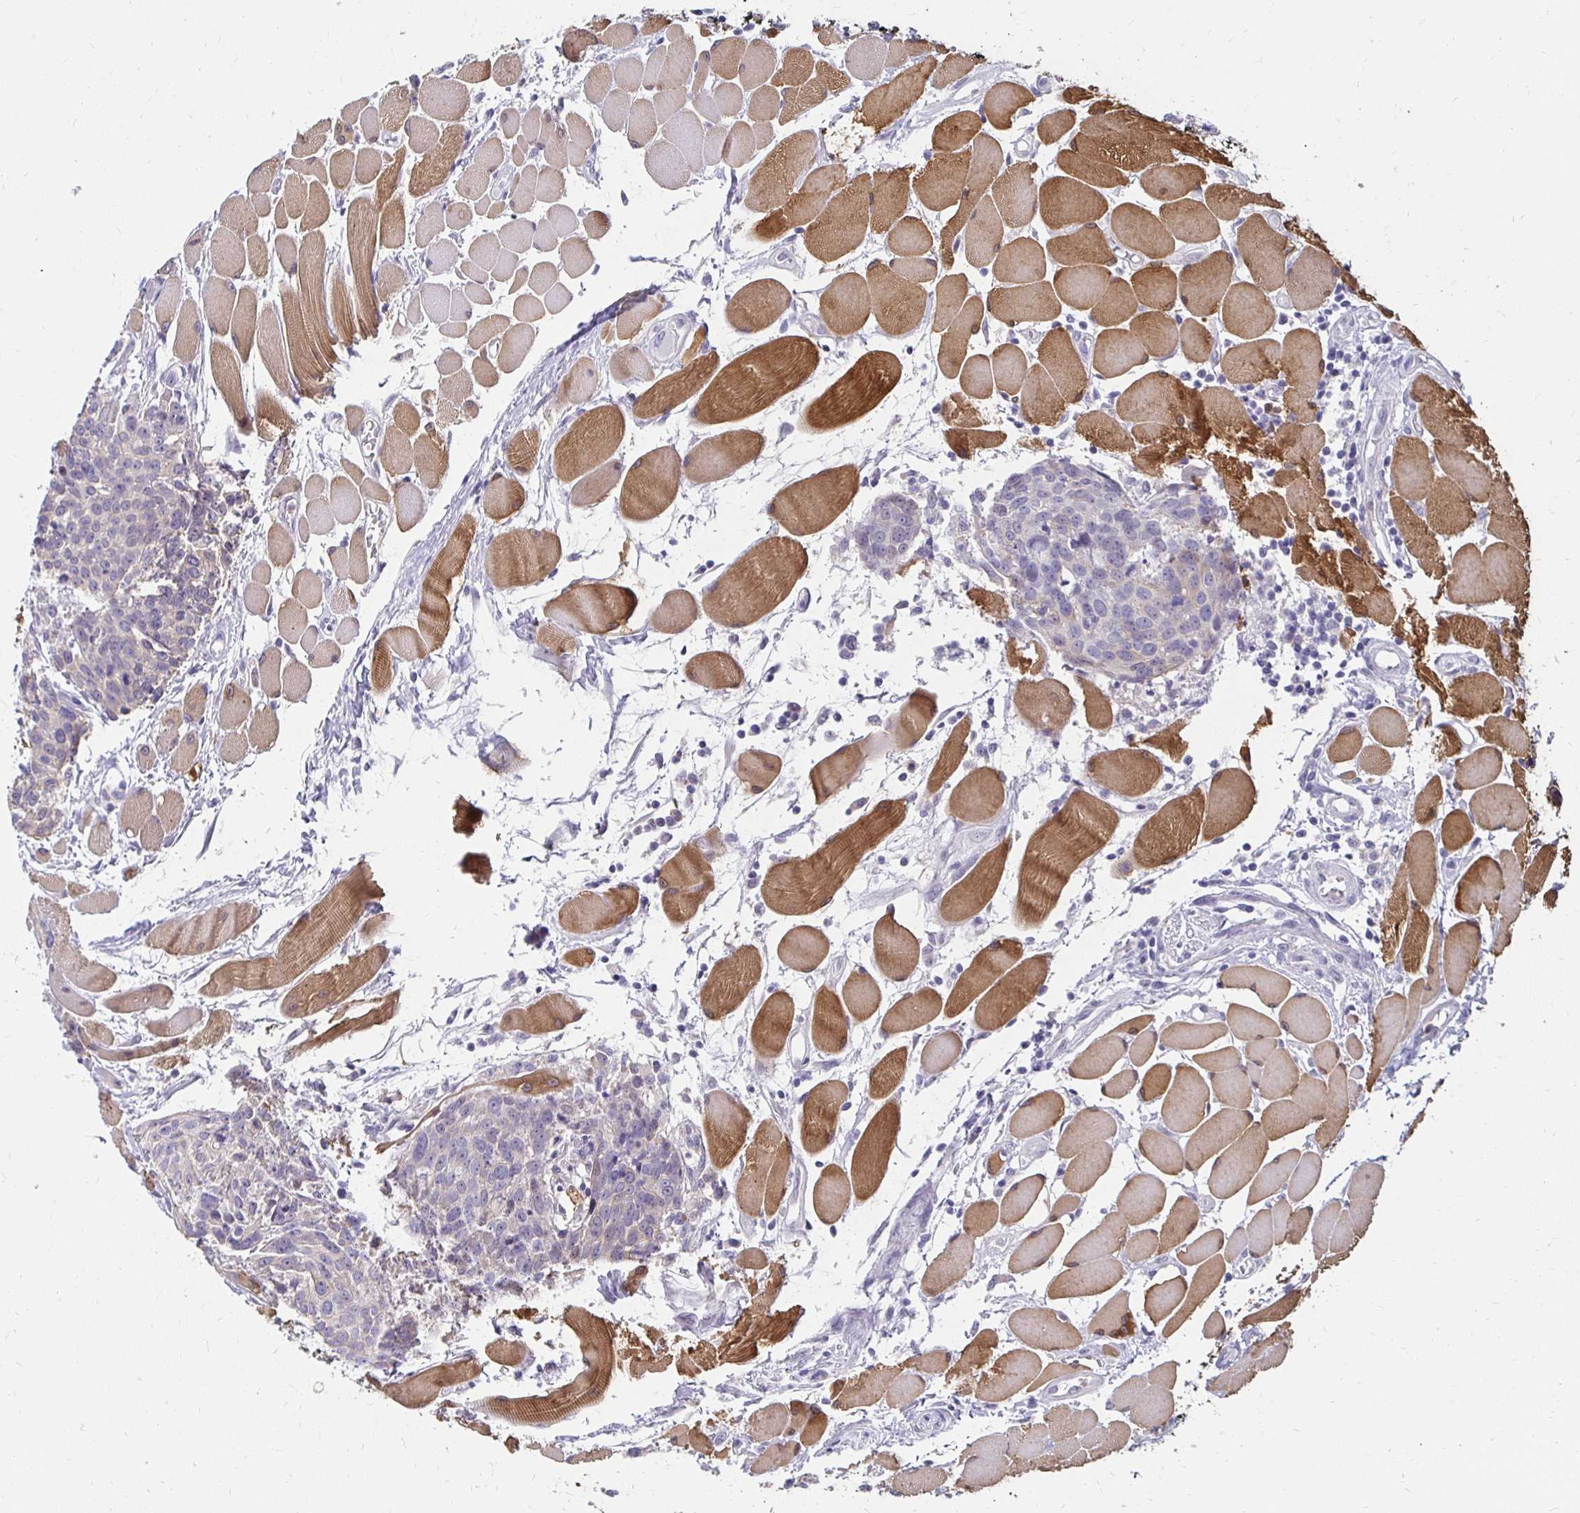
{"staining": {"intensity": "negative", "quantity": "none", "location": "none"}, "tissue": "head and neck cancer", "cell_type": "Tumor cells", "image_type": "cancer", "snomed": [{"axis": "morphology", "description": "Squamous cell carcinoma, NOS"}, {"axis": "topography", "description": "Oral tissue"}, {"axis": "topography", "description": "Head-Neck"}], "caption": "The image demonstrates no significant staining in tumor cells of head and neck cancer. (Immunohistochemistry (ihc), brightfield microscopy, high magnification).", "gene": "PADI2", "patient": {"sex": "male", "age": 64}}